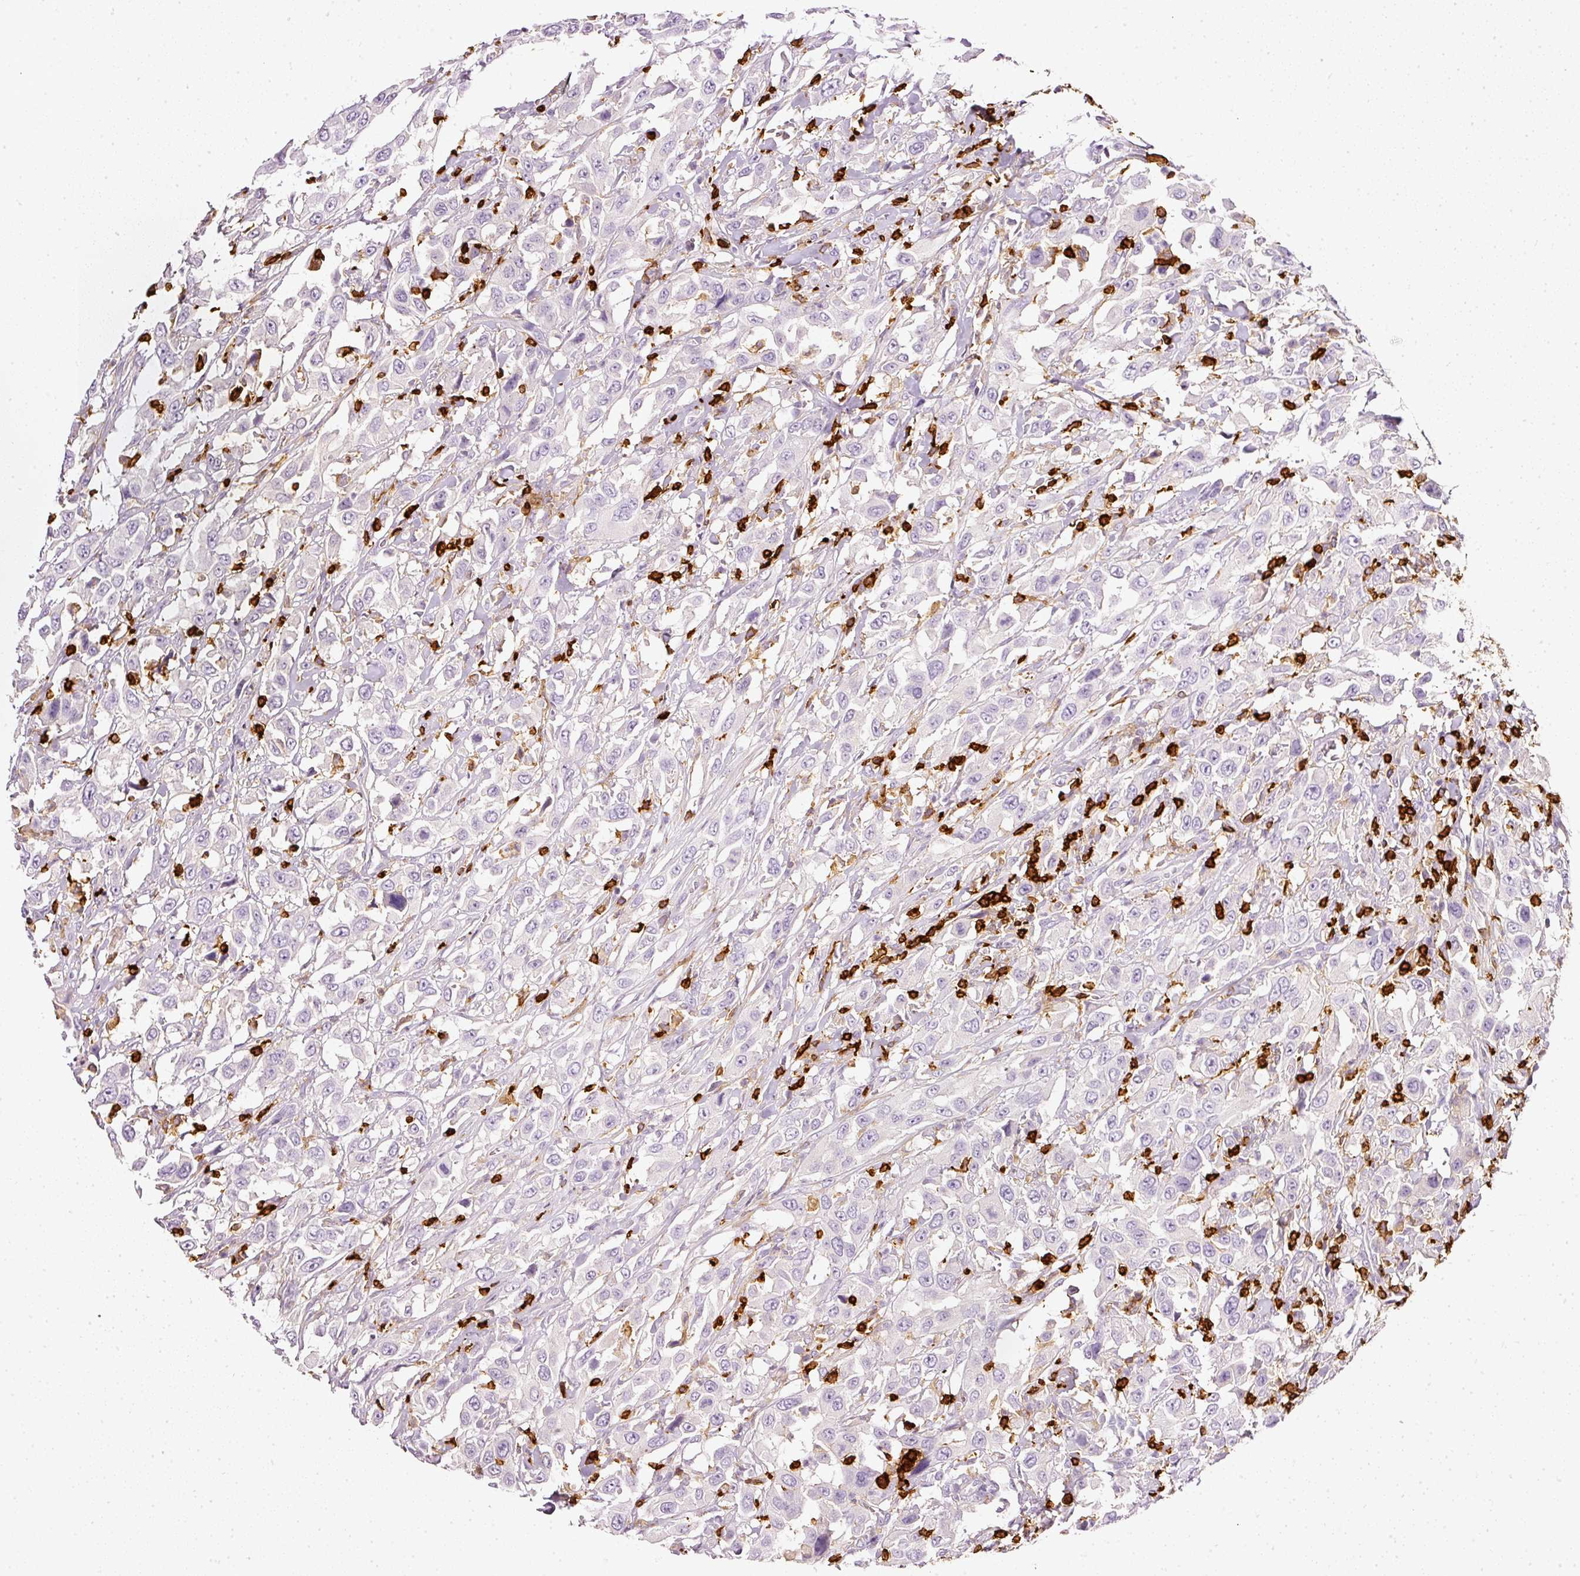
{"staining": {"intensity": "negative", "quantity": "none", "location": "none"}, "tissue": "urothelial cancer", "cell_type": "Tumor cells", "image_type": "cancer", "snomed": [{"axis": "morphology", "description": "Urothelial carcinoma, High grade"}, {"axis": "topography", "description": "Urinary bladder"}], "caption": "This is an immunohistochemistry (IHC) micrograph of human high-grade urothelial carcinoma. There is no expression in tumor cells.", "gene": "EVL", "patient": {"sex": "male", "age": 61}}